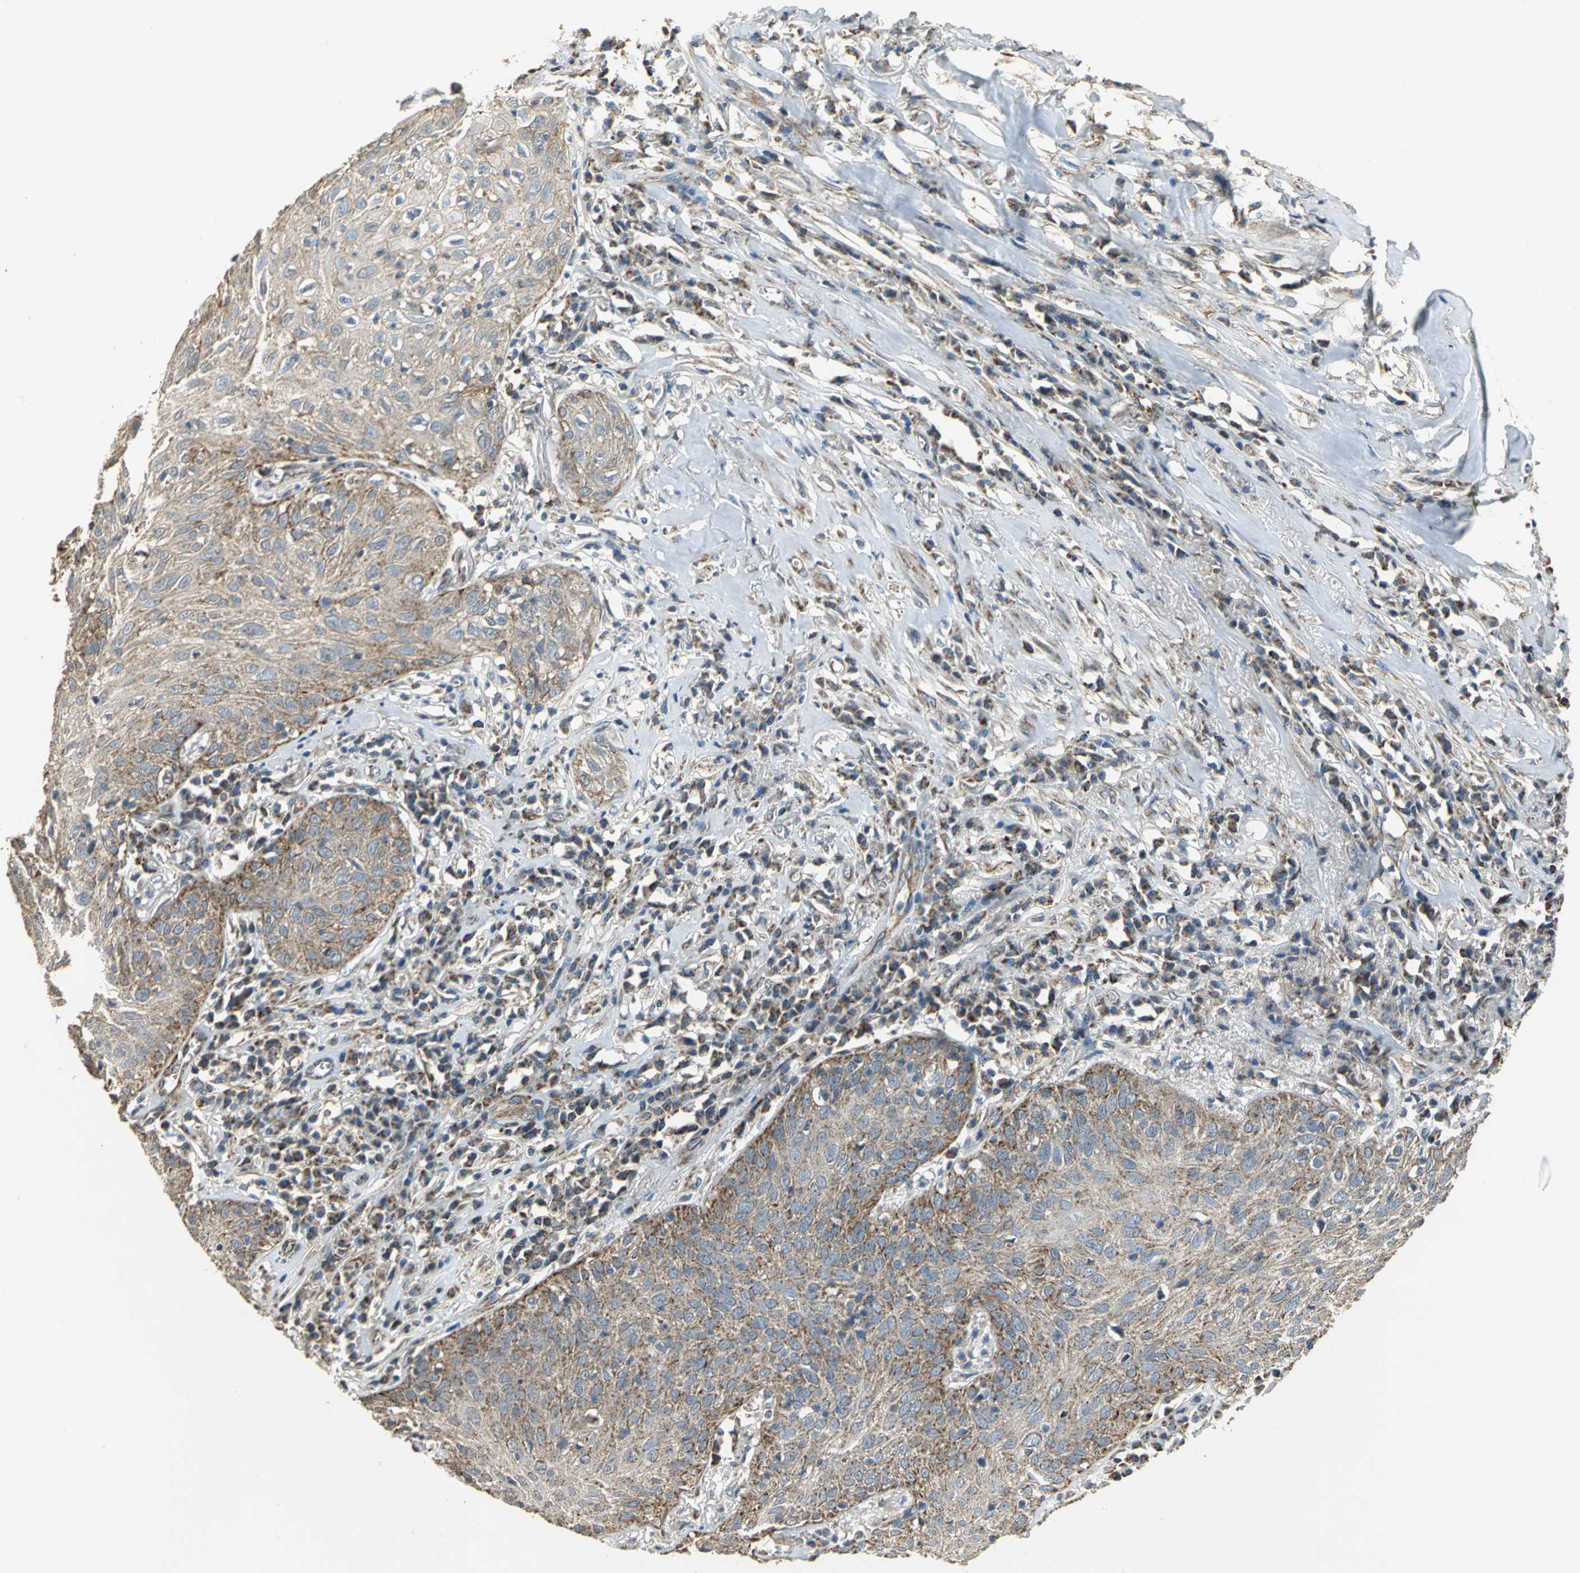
{"staining": {"intensity": "moderate", "quantity": ">75%", "location": "cytoplasmic/membranous"}, "tissue": "skin cancer", "cell_type": "Tumor cells", "image_type": "cancer", "snomed": [{"axis": "morphology", "description": "Squamous cell carcinoma, NOS"}, {"axis": "topography", "description": "Skin"}], "caption": "Human squamous cell carcinoma (skin) stained with a protein marker demonstrates moderate staining in tumor cells.", "gene": "NDUFB5", "patient": {"sex": "male", "age": 65}}